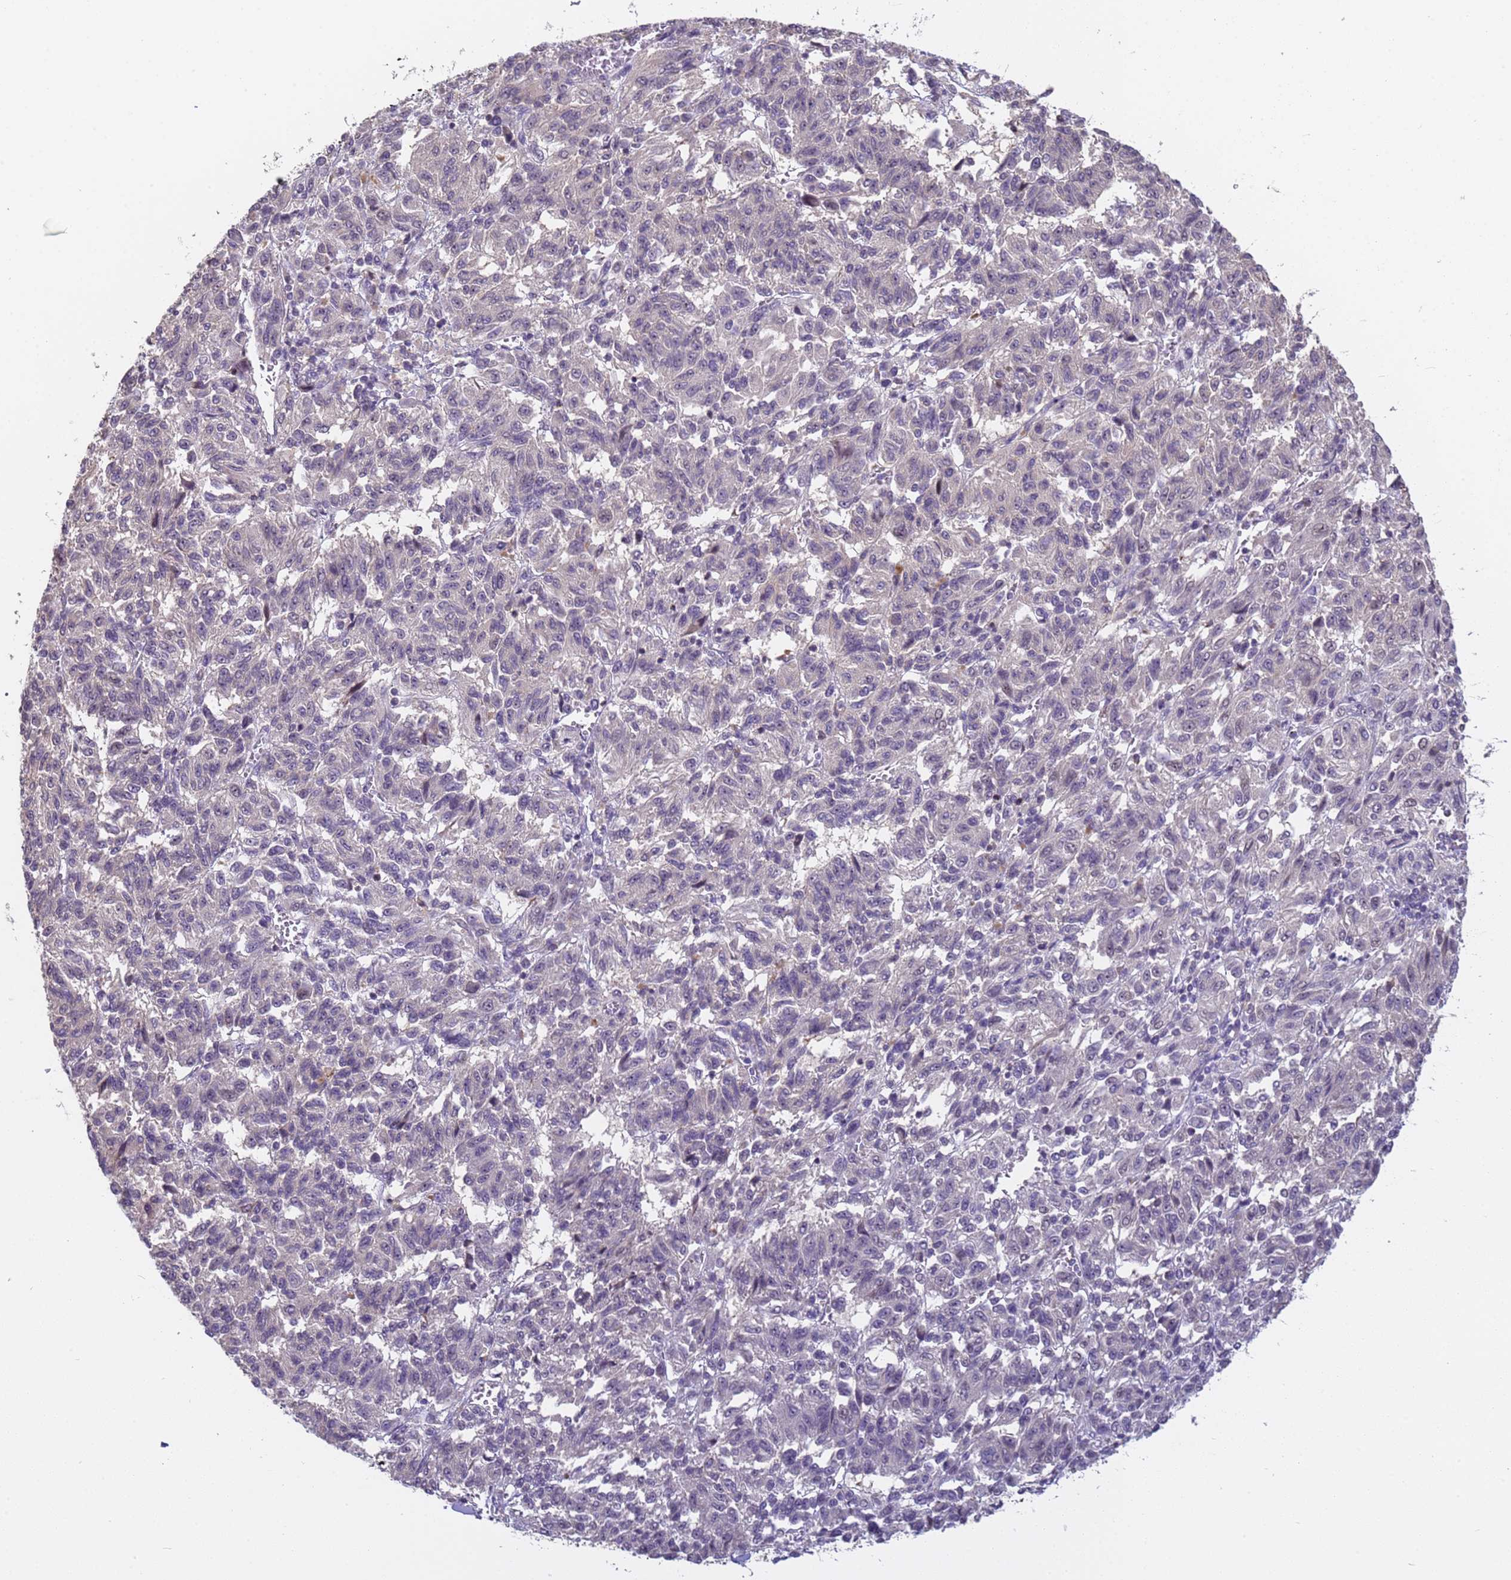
{"staining": {"intensity": "negative", "quantity": "none", "location": "none"}, "tissue": "melanoma", "cell_type": "Tumor cells", "image_type": "cancer", "snomed": [{"axis": "morphology", "description": "Malignant melanoma, Metastatic site"}, {"axis": "topography", "description": "Lung"}], "caption": "A high-resolution image shows immunohistochemistry staining of melanoma, which displays no significant positivity in tumor cells. Nuclei are stained in blue.", "gene": "VWA3A", "patient": {"sex": "male", "age": 64}}